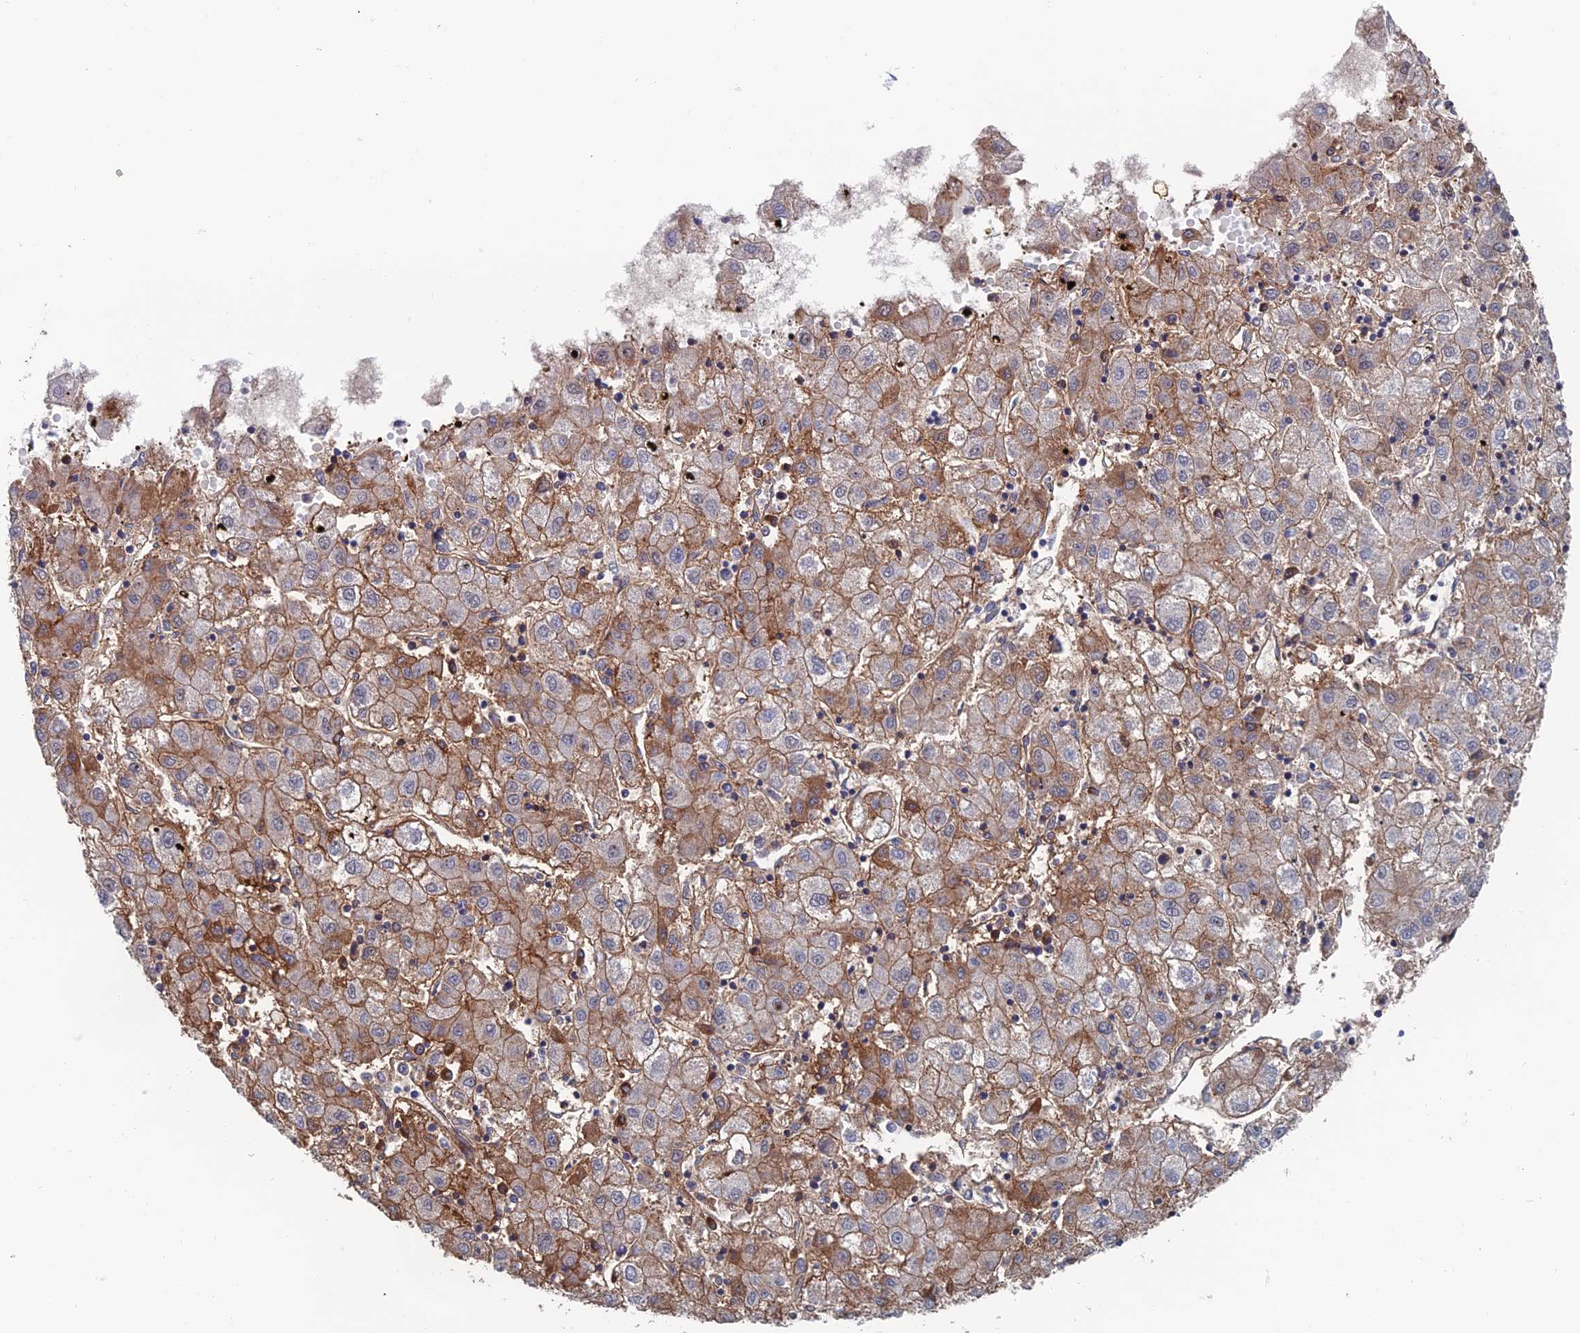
{"staining": {"intensity": "moderate", "quantity": ">75%", "location": "cytoplasmic/membranous"}, "tissue": "liver cancer", "cell_type": "Tumor cells", "image_type": "cancer", "snomed": [{"axis": "morphology", "description": "Carcinoma, Hepatocellular, NOS"}, {"axis": "topography", "description": "Liver"}], "caption": "Liver cancer stained with a protein marker displays moderate staining in tumor cells.", "gene": "SNX11", "patient": {"sex": "male", "age": 72}}